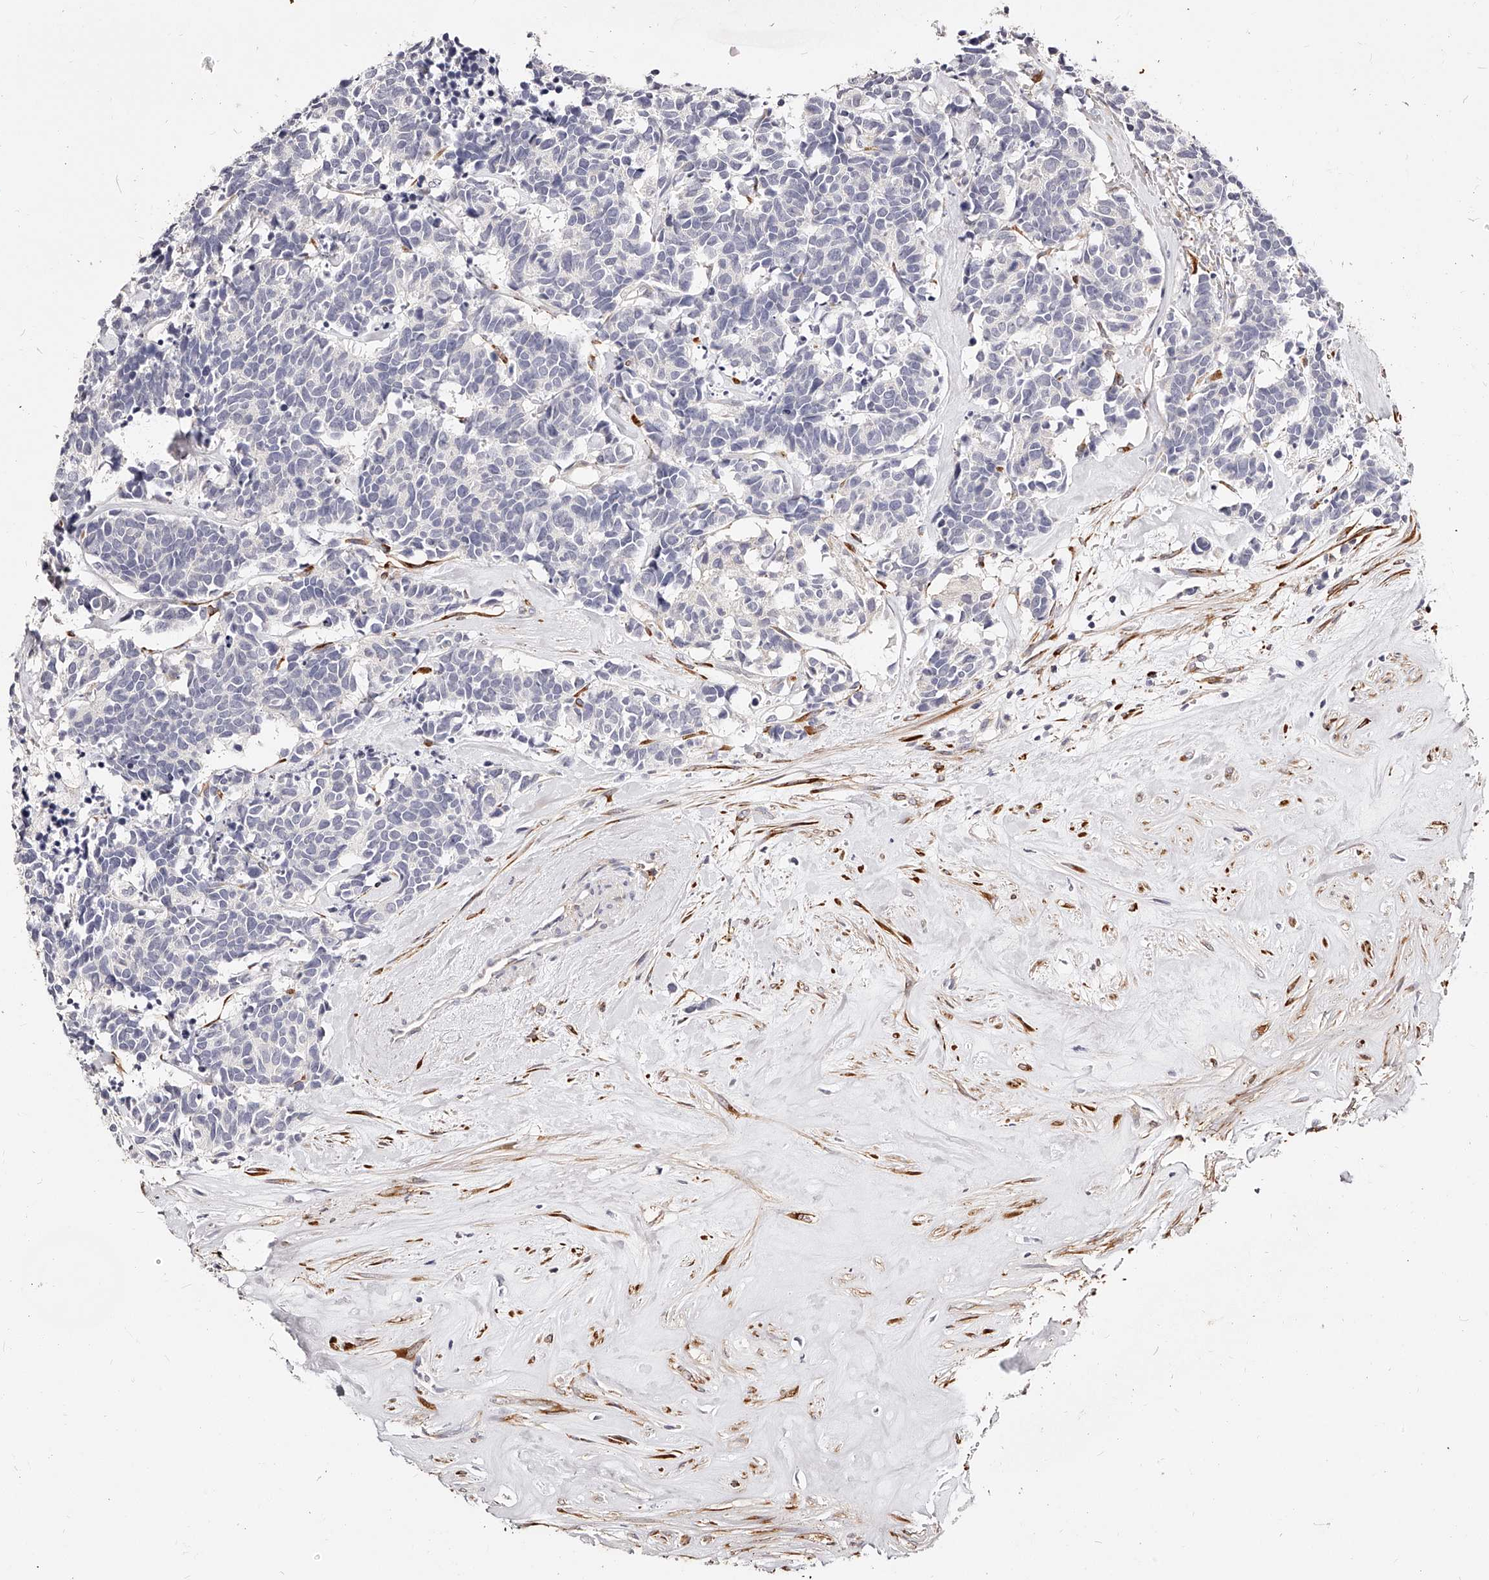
{"staining": {"intensity": "negative", "quantity": "none", "location": "none"}, "tissue": "carcinoid", "cell_type": "Tumor cells", "image_type": "cancer", "snomed": [{"axis": "morphology", "description": "Carcinoma, NOS"}, {"axis": "morphology", "description": "Carcinoid, malignant, NOS"}, {"axis": "topography", "description": "Urinary bladder"}], "caption": "Tumor cells are negative for protein expression in human malignant carcinoid.", "gene": "CD82", "patient": {"sex": "male", "age": 57}}